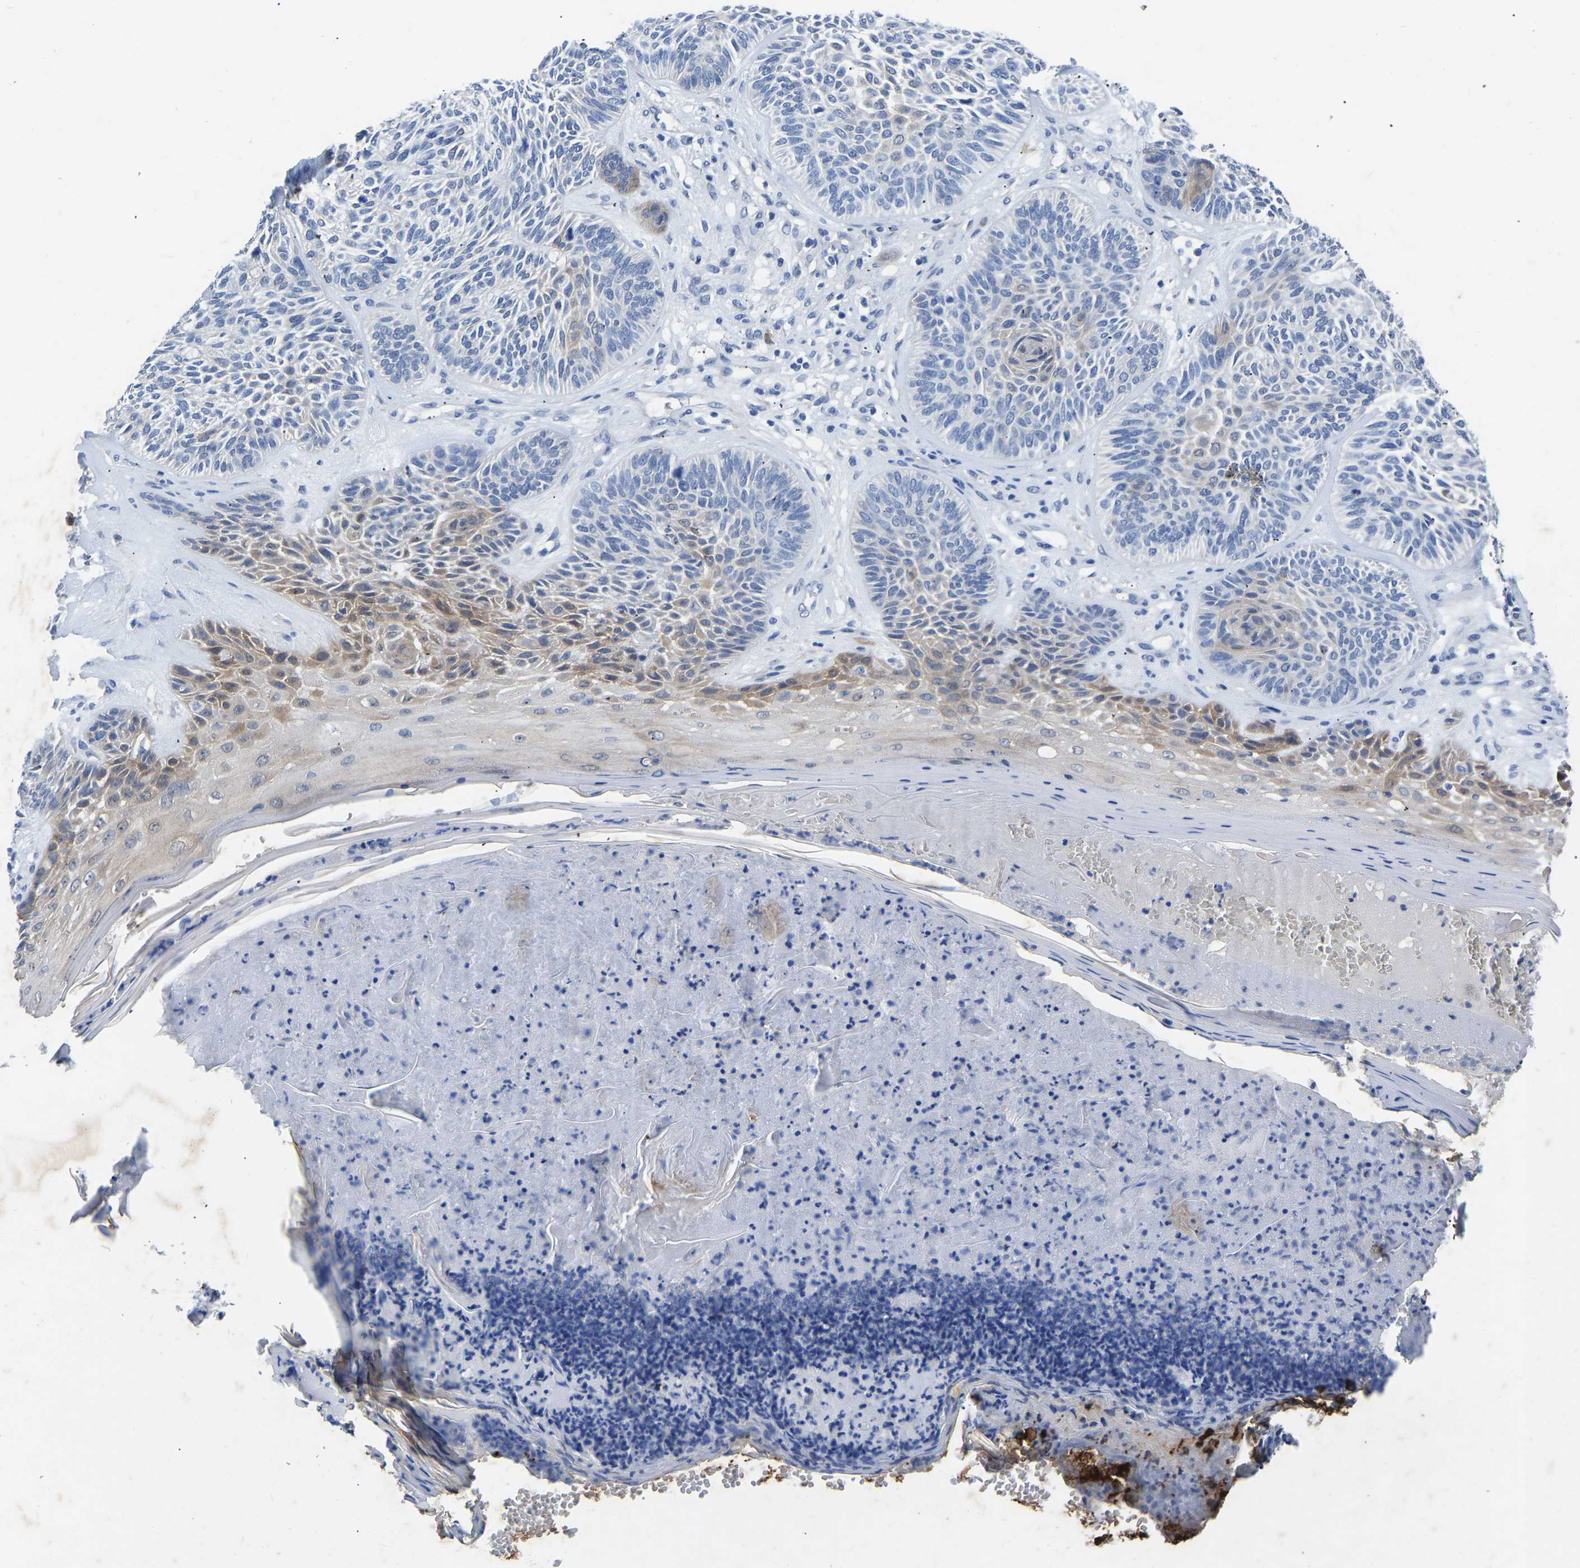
{"staining": {"intensity": "weak", "quantity": "<25%", "location": "cytoplasmic/membranous"}, "tissue": "skin cancer", "cell_type": "Tumor cells", "image_type": "cancer", "snomed": [{"axis": "morphology", "description": "Basal cell carcinoma"}, {"axis": "topography", "description": "Skin"}], "caption": "A high-resolution image shows immunohistochemistry (IHC) staining of basal cell carcinoma (skin), which demonstrates no significant staining in tumor cells.", "gene": "RBP1", "patient": {"sex": "male", "age": 55}}